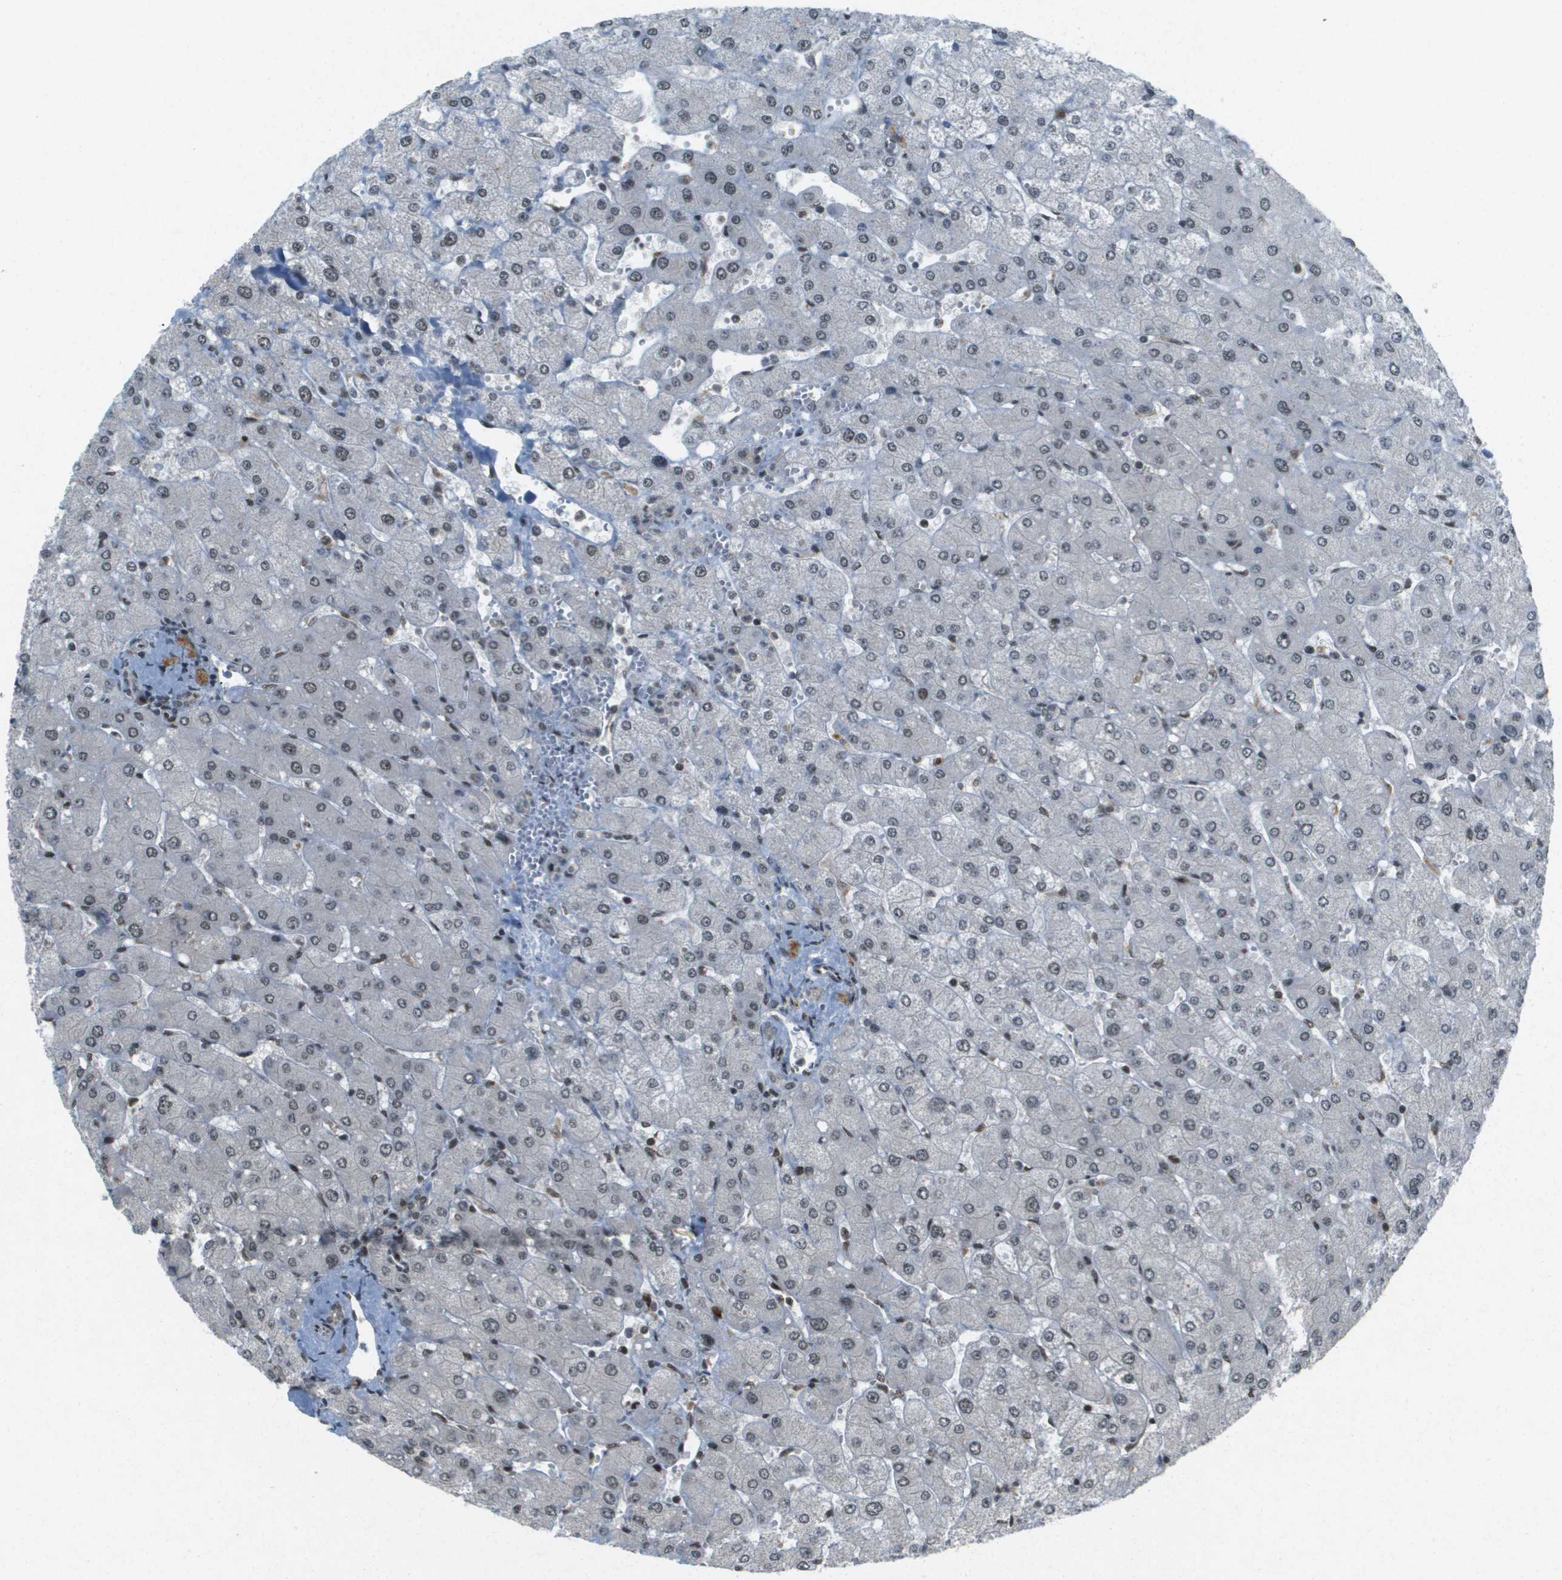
{"staining": {"intensity": "moderate", "quantity": "25%-75%", "location": "nuclear"}, "tissue": "liver", "cell_type": "Cholangiocytes", "image_type": "normal", "snomed": [{"axis": "morphology", "description": "Normal tissue, NOS"}, {"axis": "topography", "description": "Liver"}], "caption": "Cholangiocytes show moderate nuclear staining in approximately 25%-75% of cells in normal liver.", "gene": "IRF7", "patient": {"sex": "male", "age": 55}}